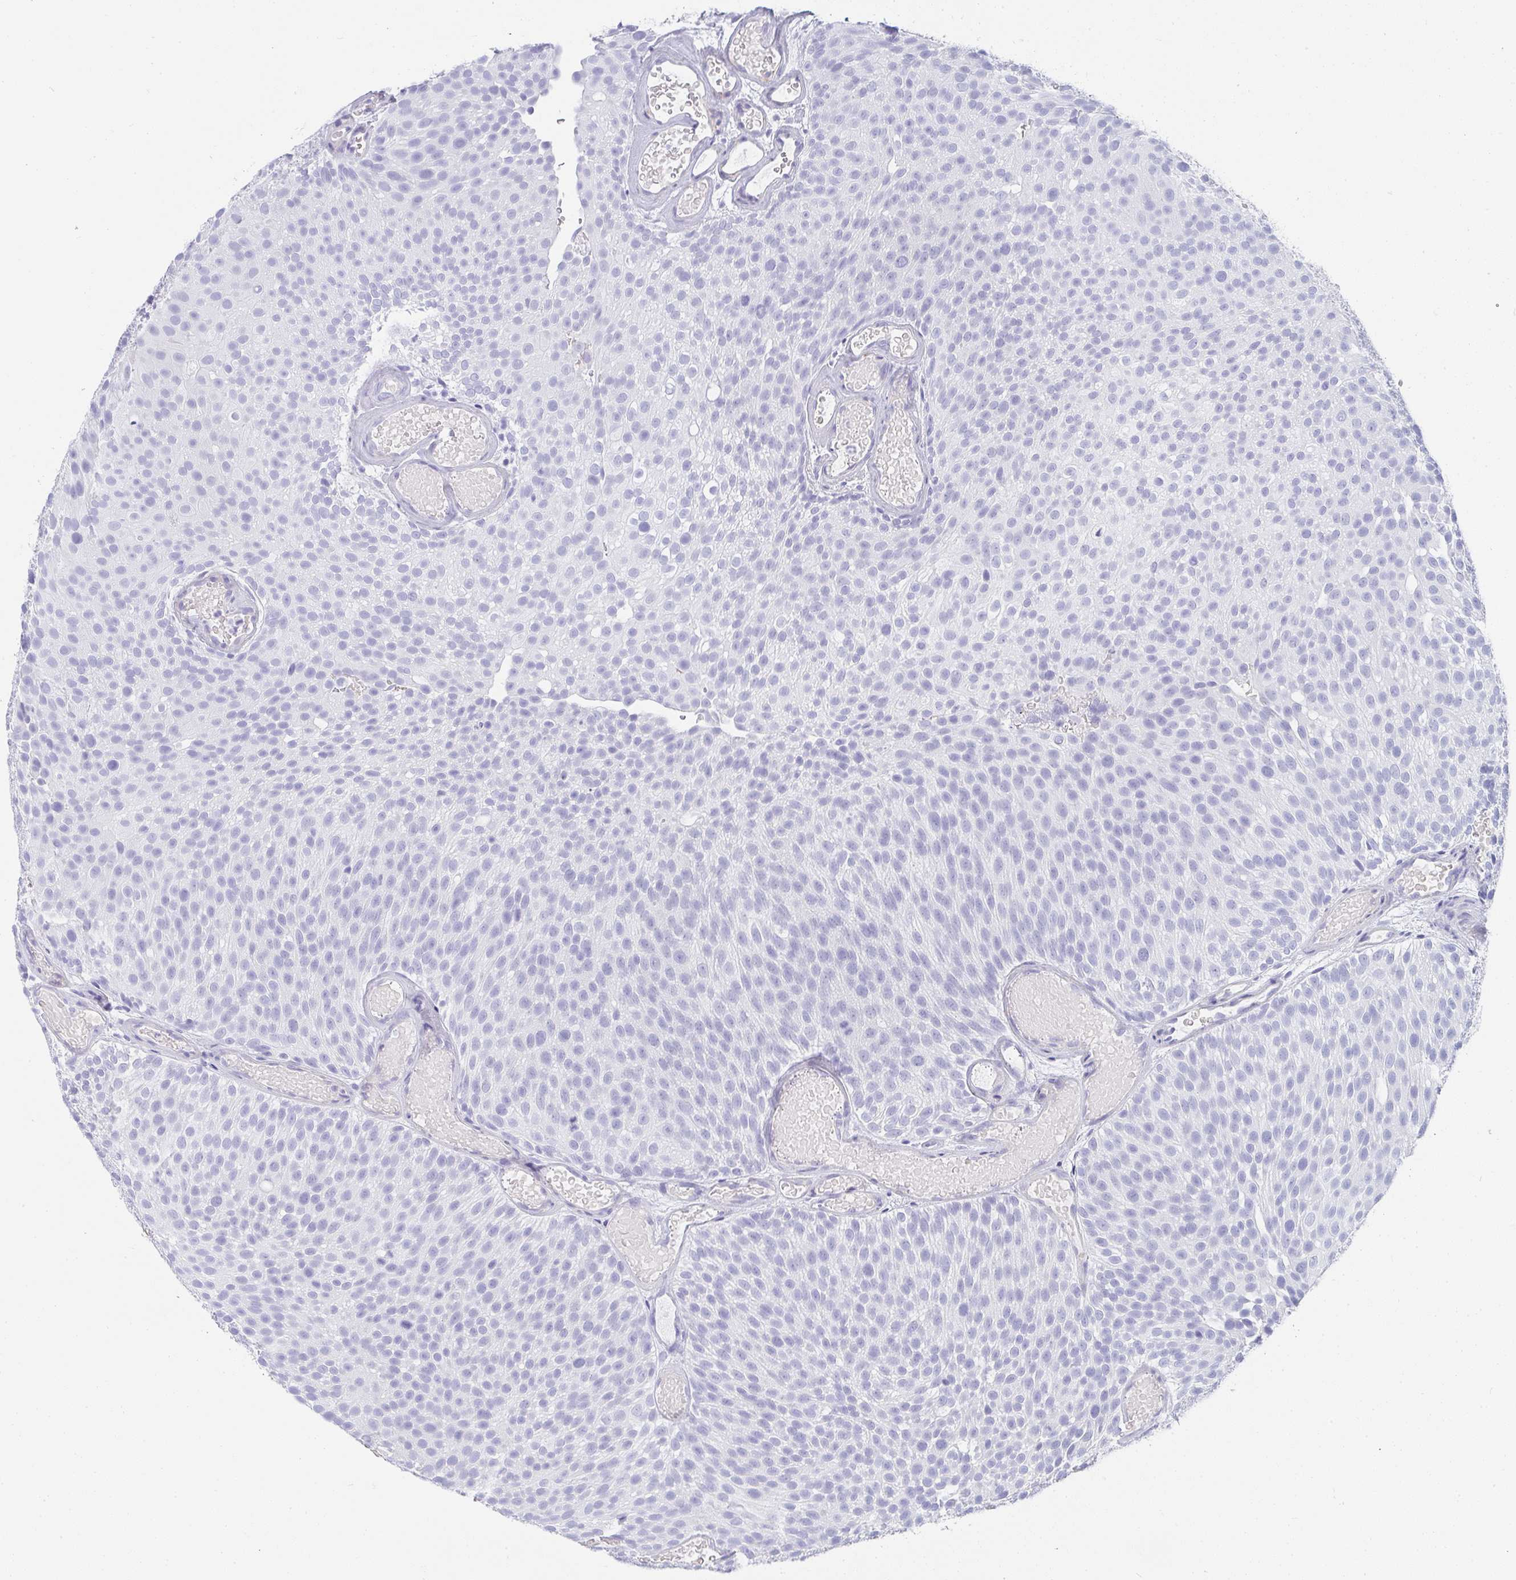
{"staining": {"intensity": "negative", "quantity": "none", "location": "none"}, "tissue": "urothelial cancer", "cell_type": "Tumor cells", "image_type": "cancer", "snomed": [{"axis": "morphology", "description": "Urothelial carcinoma, Low grade"}, {"axis": "topography", "description": "Urinary bladder"}], "caption": "Image shows no protein expression in tumor cells of urothelial cancer tissue.", "gene": "PRND", "patient": {"sex": "male", "age": 78}}